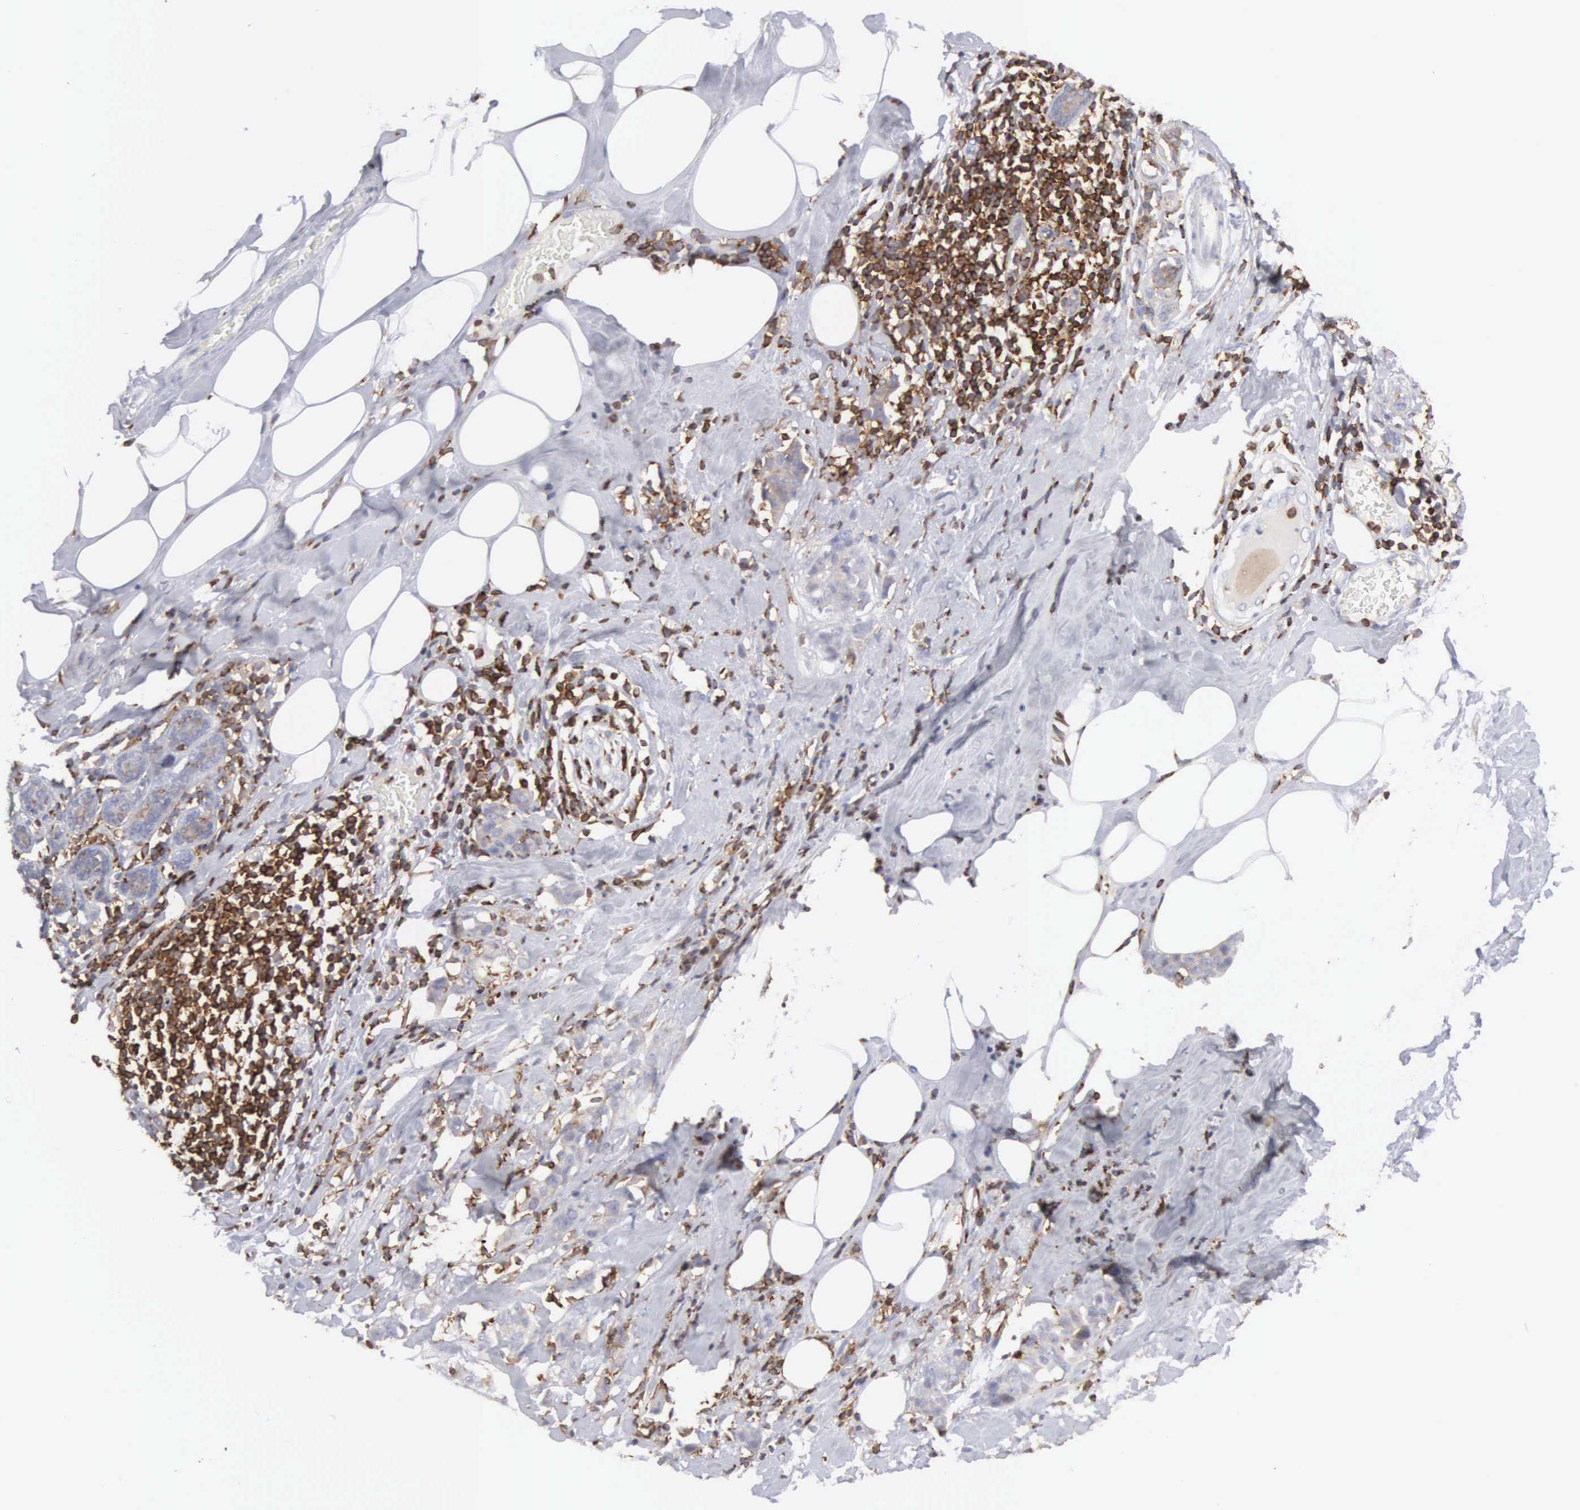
{"staining": {"intensity": "weak", "quantity": "25%-75%", "location": "cytoplasmic/membranous"}, "tissue": "breast cancer", "cell_type": "Tumor cells", "image_type": "cancer", "snomed": [{"axis": "morphology", "description": "Duct carcinoma"}, {"axis": "topography", "description": "Breast"}], "caption": "An image of human breast cancer (invasive ductal carcinoma) stained for a protein demonstrates weak cytoplasmic/membranous brown staining in tumor cells.", "gene": "SH3BP1", "patient": {"sex": "female", "age": 68}}